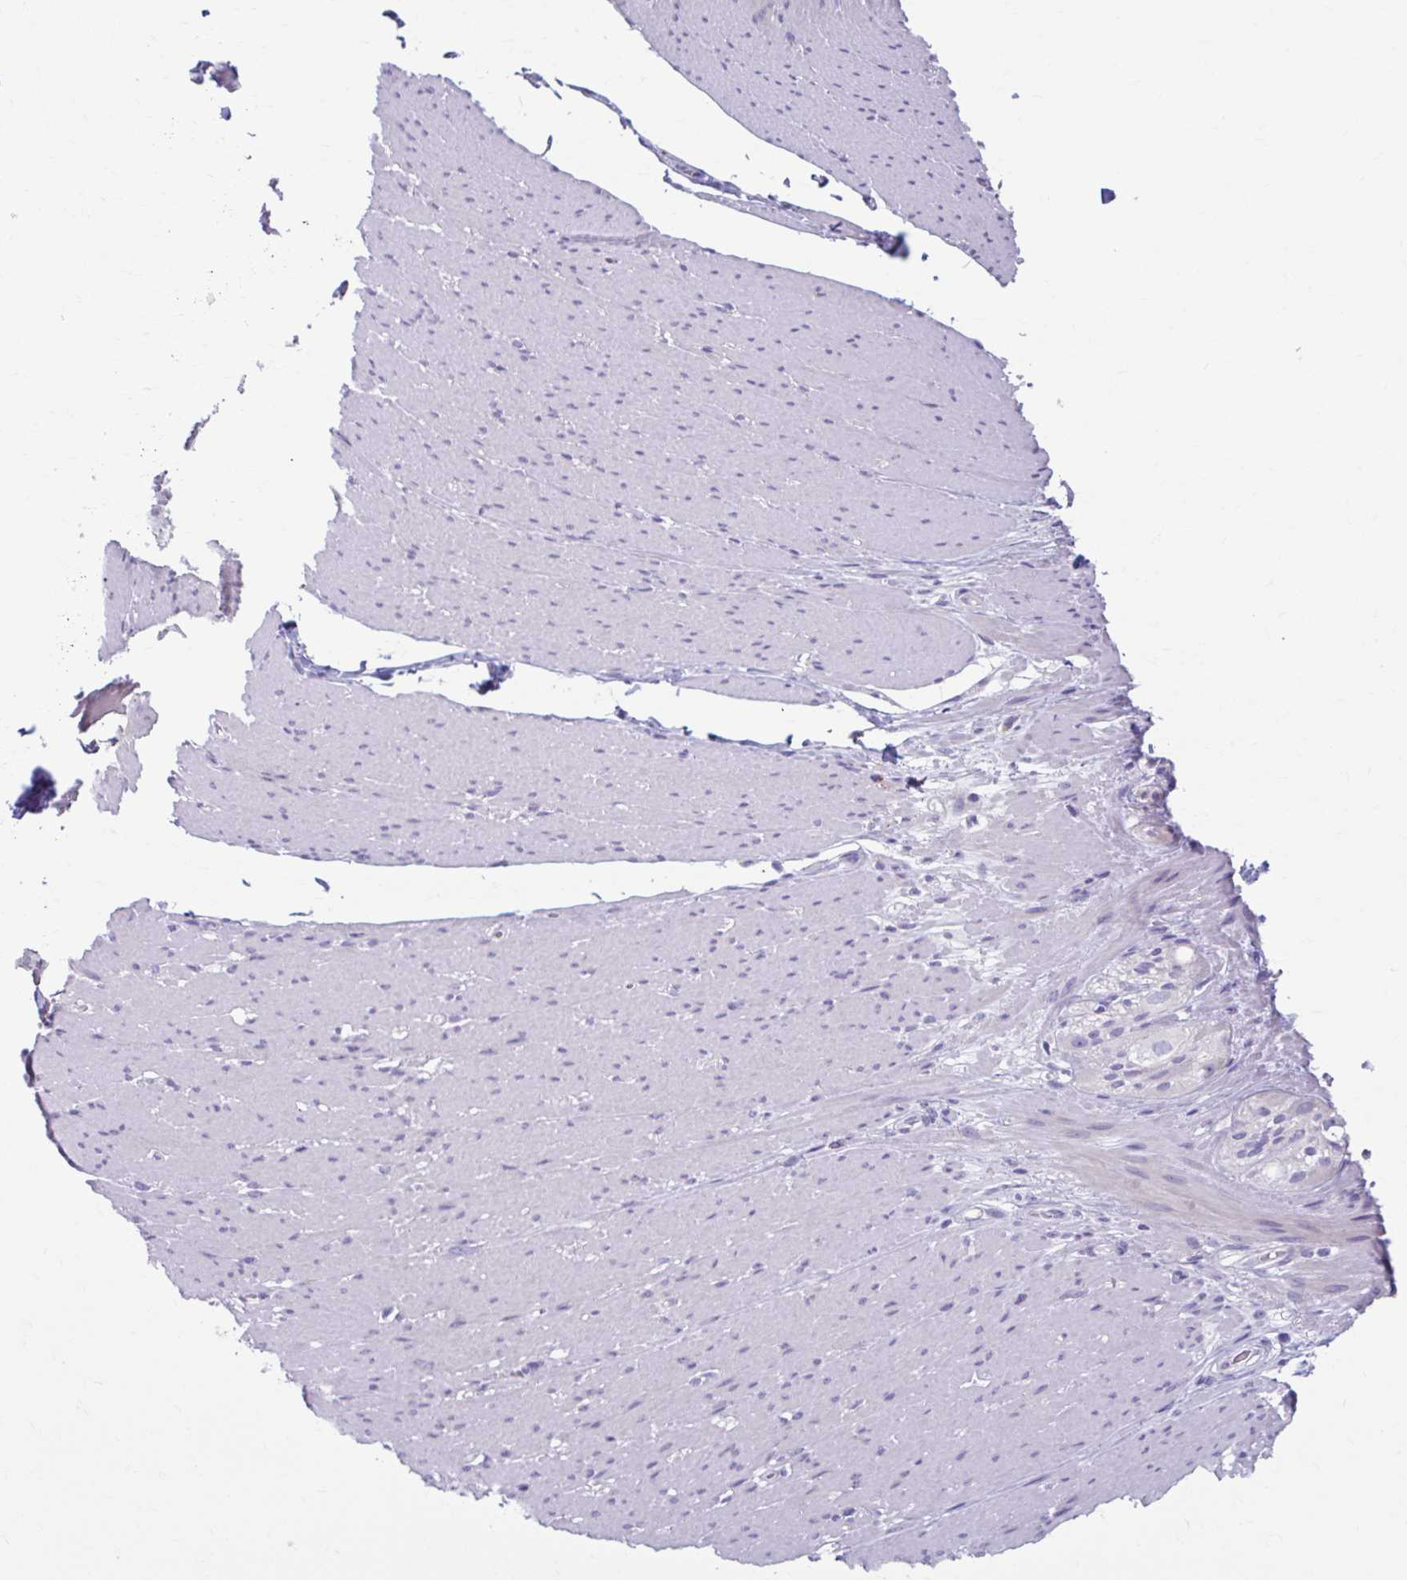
{"staining": {"intensity": "negative", "quantity": "none", "location": "none"}, "tissue": "smooth muscle", "cell_type": "Smooth muscle cells", "image_type": "normal", "snomed": [{"axis": "morphology", "description": "Normal tissue, NOS"}, {"axis": "topography", "description": "Smooth muscle"}, {"axis": "topography", "description": "Rectum"}], "caption": "Immunohistochemical staining of unremarkable smooth muscle reveals no significant positivity in smooth muscle cells.", "gene": "C12orf71", "patient": {"sex": "male", "age": 53}}